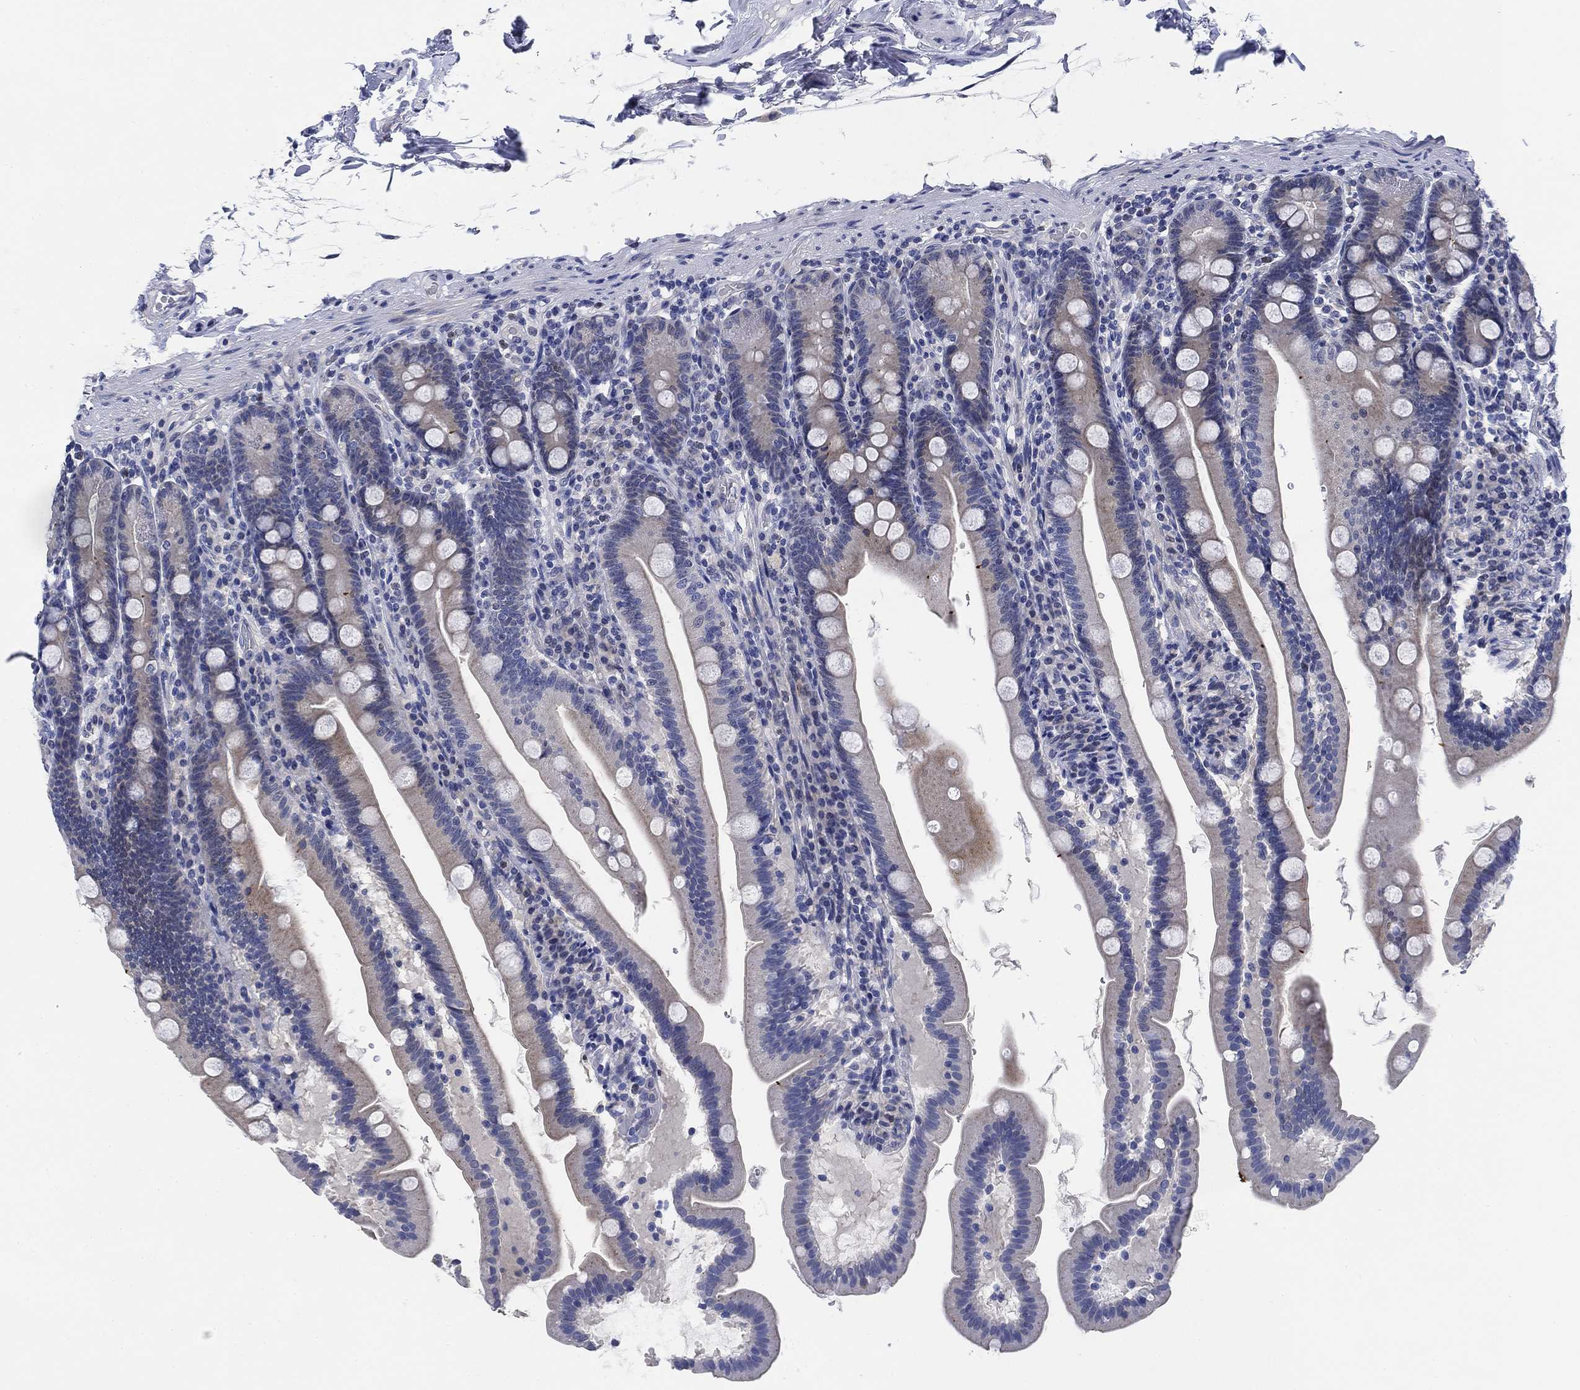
{"staining": {"intensity": "negative", "quantity": "none", "location": "none"}, "tissue": "duodenum", "cell_type": "Glandular cells", "image_type": "normal", "snomed": [{"axis": "morphology", "description": "Normal tissue, NOS"}, {"axis": "topography", "description": "Duodenum"}], "caption": "Photomicrograph shows no protein expression in glandular cells of benign duodenum.", "gene": "DAZL", "patient": {"sex": "female", "age": 67}}